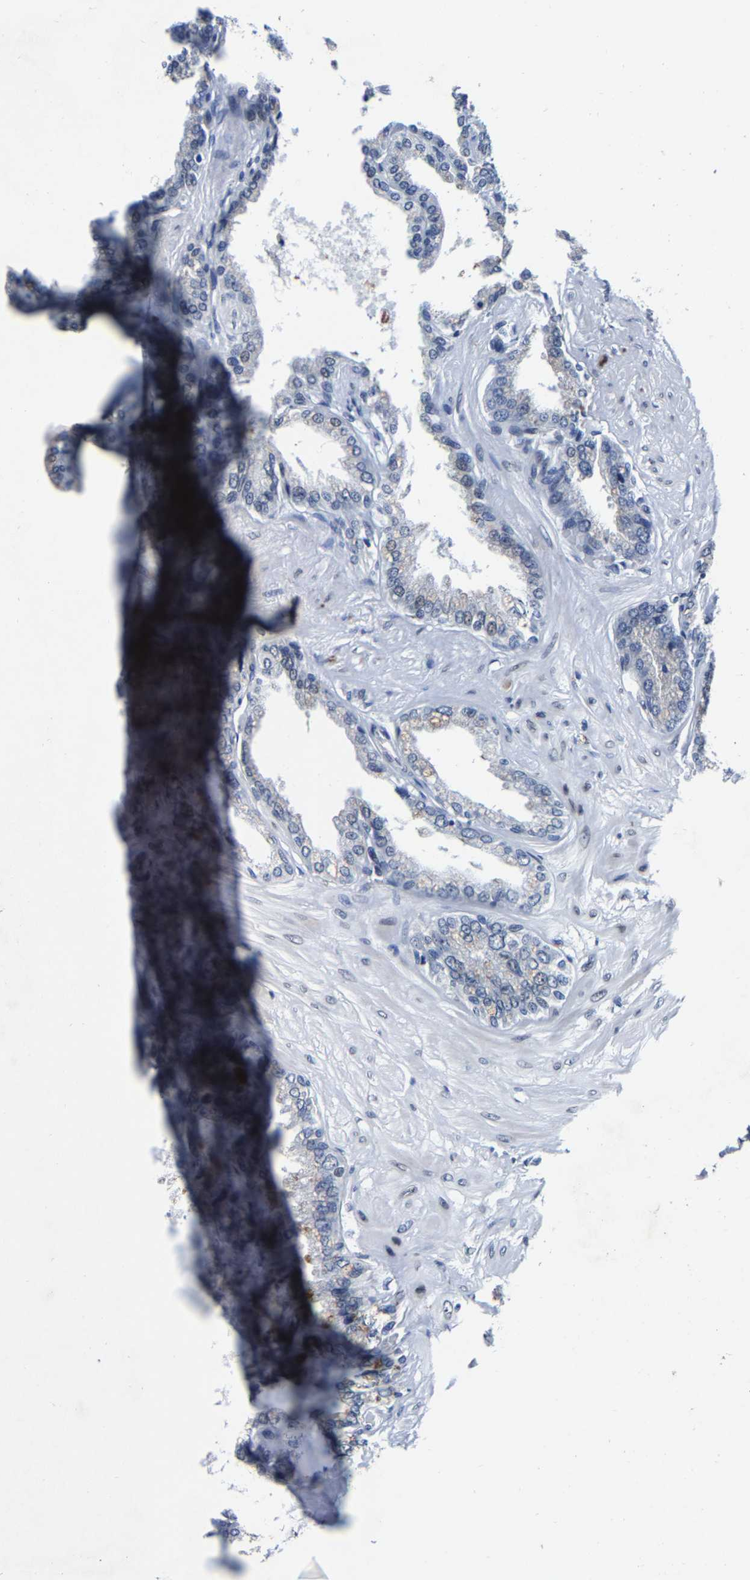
{"staining": {"intensity": "weak", "quantity": "<25%", "location": "nuclear"}, "tissue": "seminal vesicle", "cell_type": "Glandular cells", "image_type": "normal", "snomed": [{"axis": "morphology", "description": "Normal tissue, NOS"}, {"axis": "topography", "description": "Seminal veicle"}], "caption": "Immunohistochemistry histopathology image of unremarkable seminal vesicle: human seminal vesicle stained with DAB (3,3'-diaminobenzidine) reveals no significant protein staining in glandular cells. Nuclei are stained in blue.", "gene": "UBN2", "patient": {"sex": "male", "age": 46}}